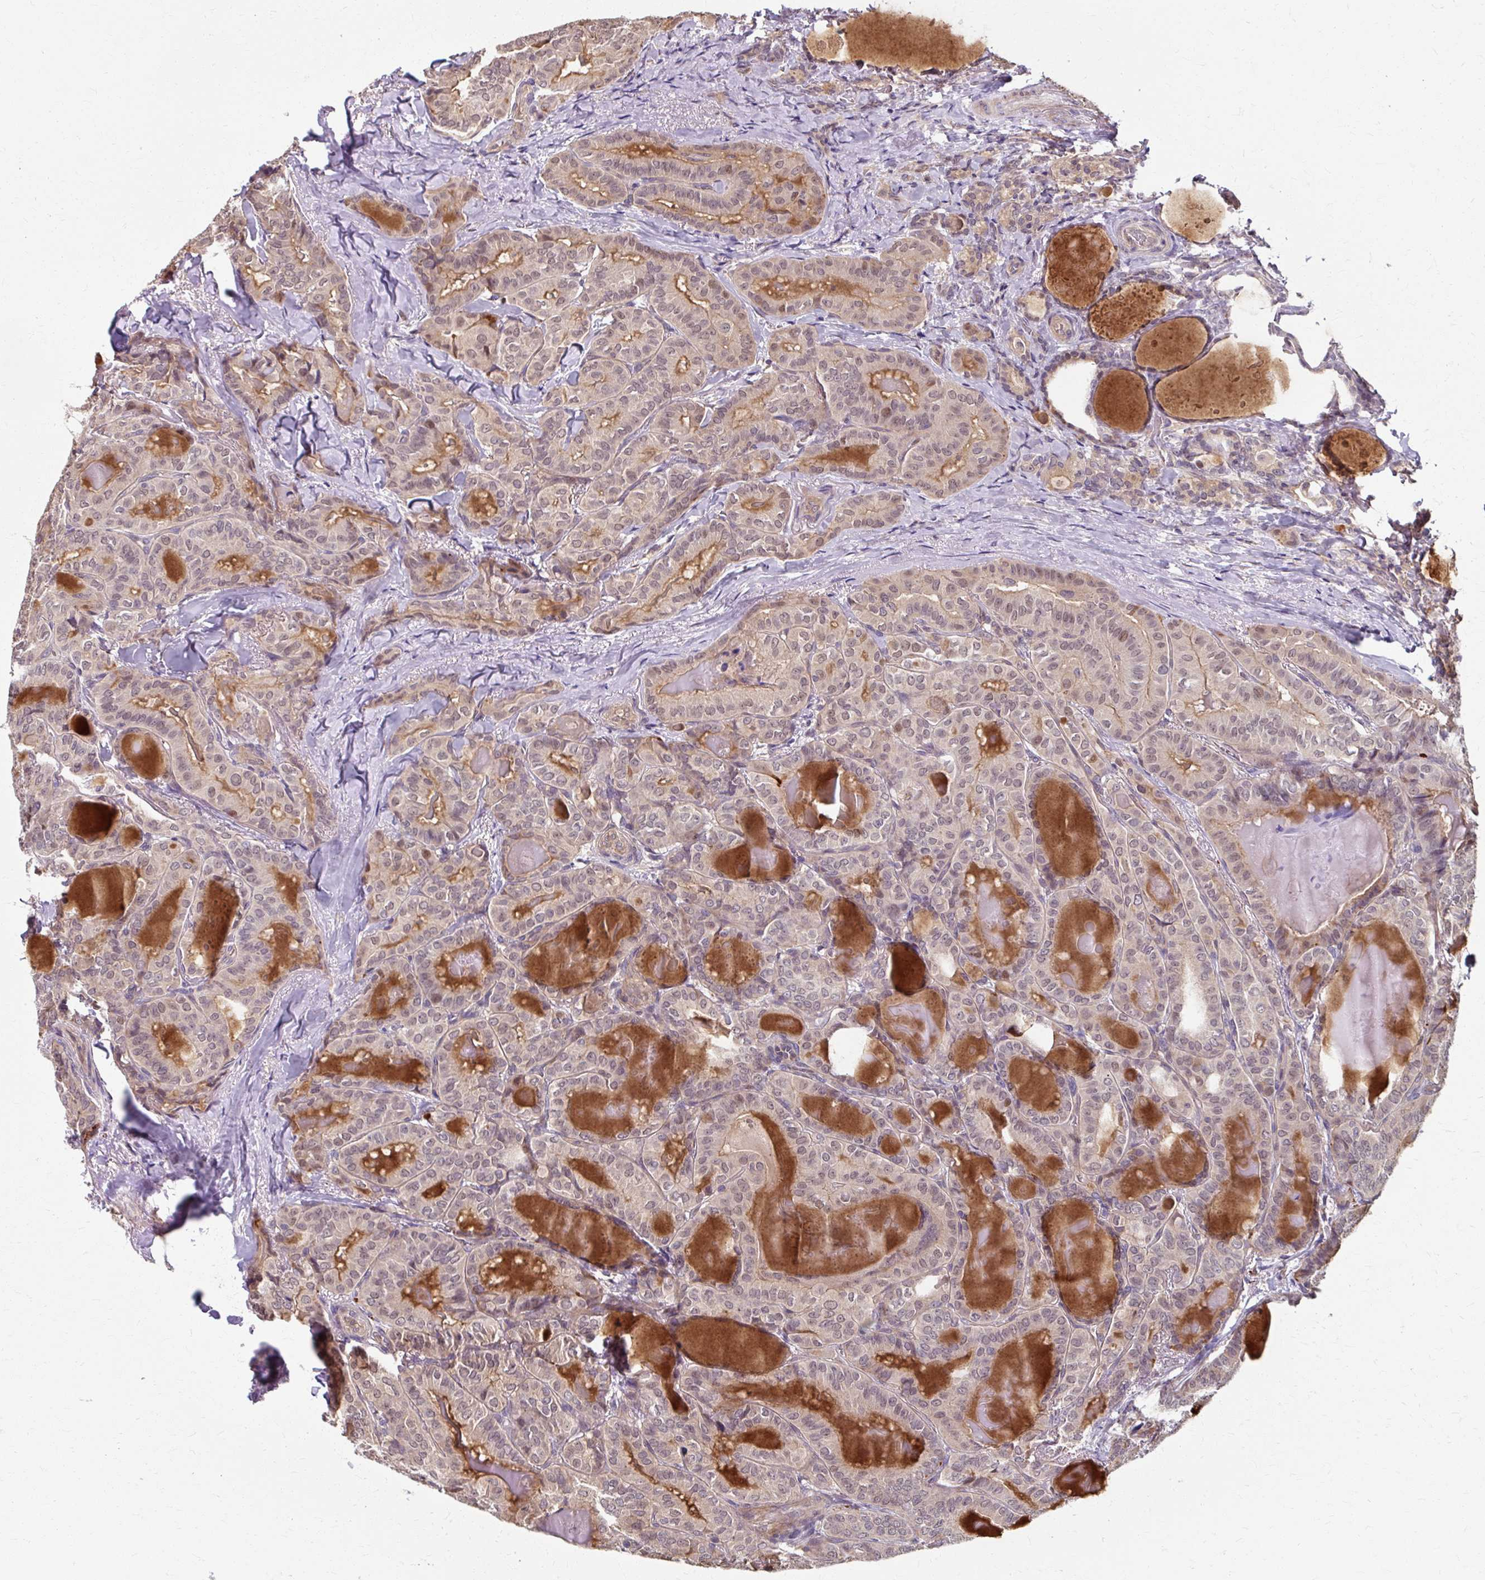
{"staining": {"intensity": "weak", "quantity": "25%-75%", "location": "cytoplasmic/membranous,nuclear"}, "tissue": "thyroid cancer", "cell_type": "Tumor cells", "image_type": "cancer", "snomed": [{"axis": "morphology", "description": "Papillary adenocarcinoma, NOS"}, {"axis": "topography", "description": "Thyroid gland"}], "caption": "Immunohistochemical staining of human thyroid cancer demonstrates weak cytoplasmic/membranous and nuclear protein positivity in about 25%-75% of tumor cells.", "gene": "ZNF555", "patient": {"sex": "female", "age": 68}}